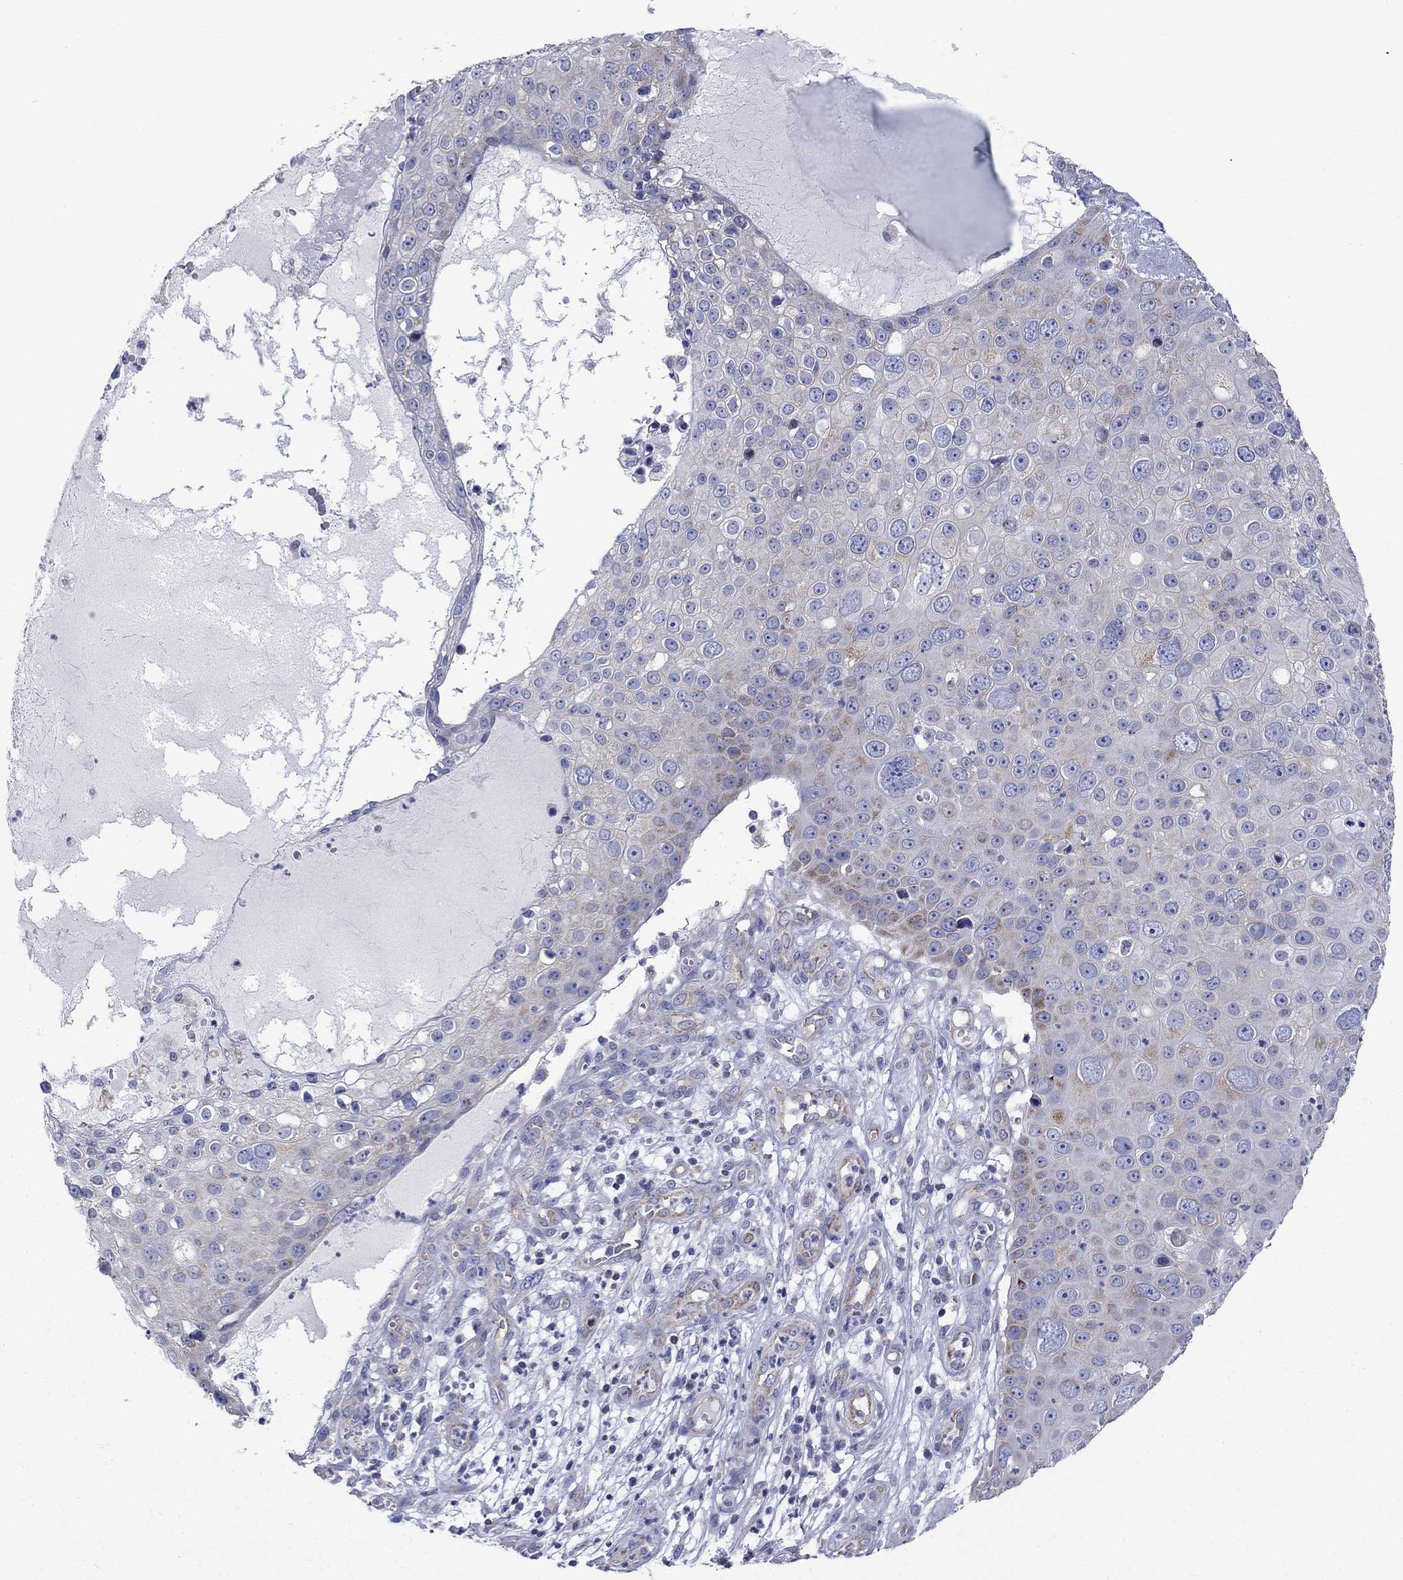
{"staining": {"intensity": "moderate", "quantity": "<25%", "location": "cytoplasmic/membranous"}, "tissue": "skin cancer", "cell_type": "Tumor cells", "image_type": "cancer", "snomed": [{"axis": "morphology", "description": "Squamous cell carcinoma, NOS"}, {"axis": "topography", "description": "Skin"}], "caption": "Protein analysis of skin cancer (squamous cell carcinoma) tissue exhibits moderate cytoplasmic/membranous positivity in approximately <25% of tumor cells.", "gene": "CISD1", "patient": {"sex": "male", "age": 71}}